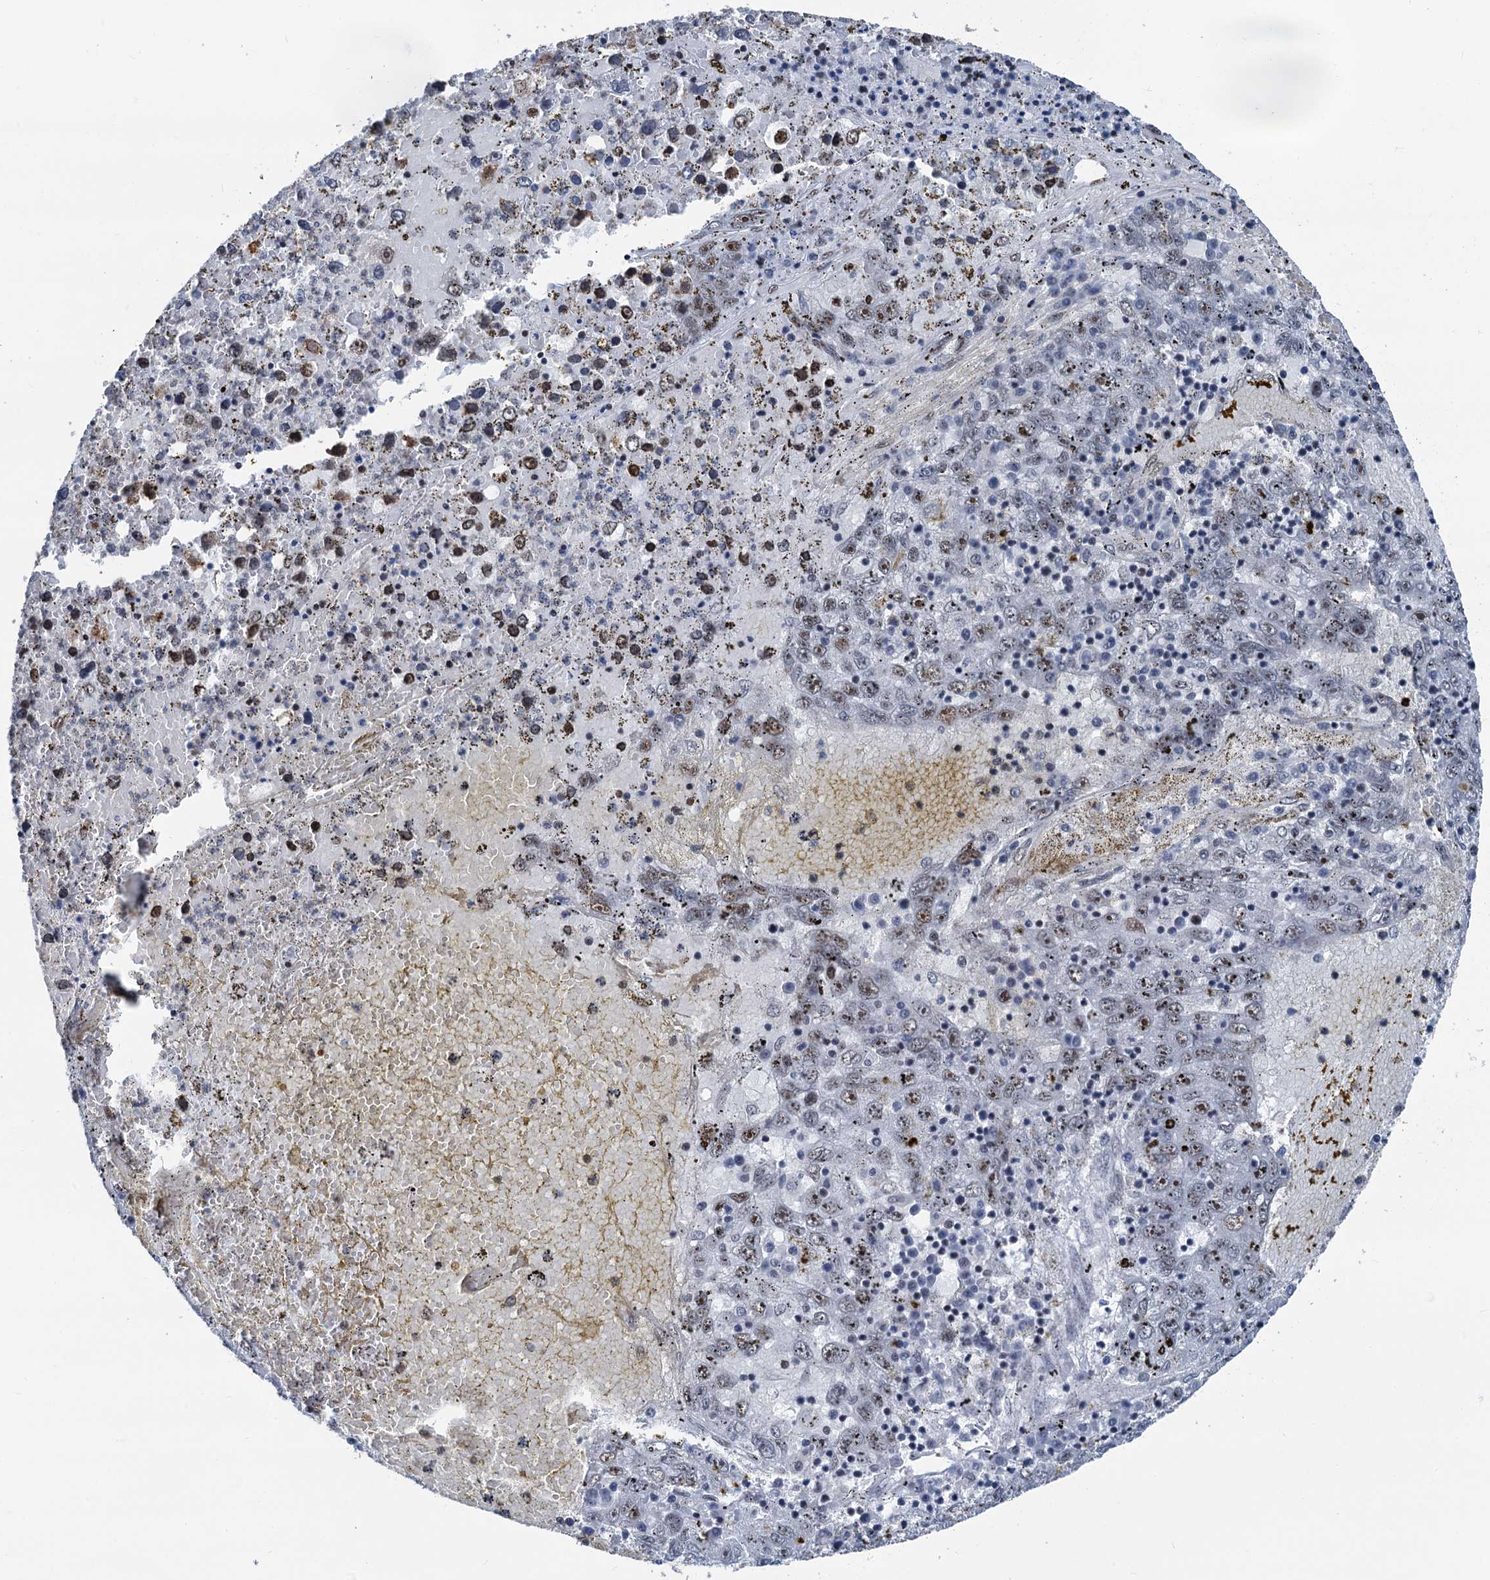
{"staining": {"intensity": "moderate", "quantity": "25%-75%", "location": "nuclear"}, "tissue": "liver cancer", "cell_type": "Tumor cells", "image_type": "cancer", "snomed": [{"axis": "morphology", "description": "Carcinoma, Hepatocellular, NOS"}, {"axis": "topography", "description": "Liver"}], "caption": "Liver hepatocellular carcinoma stained for a protein (brown) displays moderate nuclear positive staining in about 25%-75% of tumor cells.", "gene": "DDX23", "patient": {"sex": "male", "age": 49}}